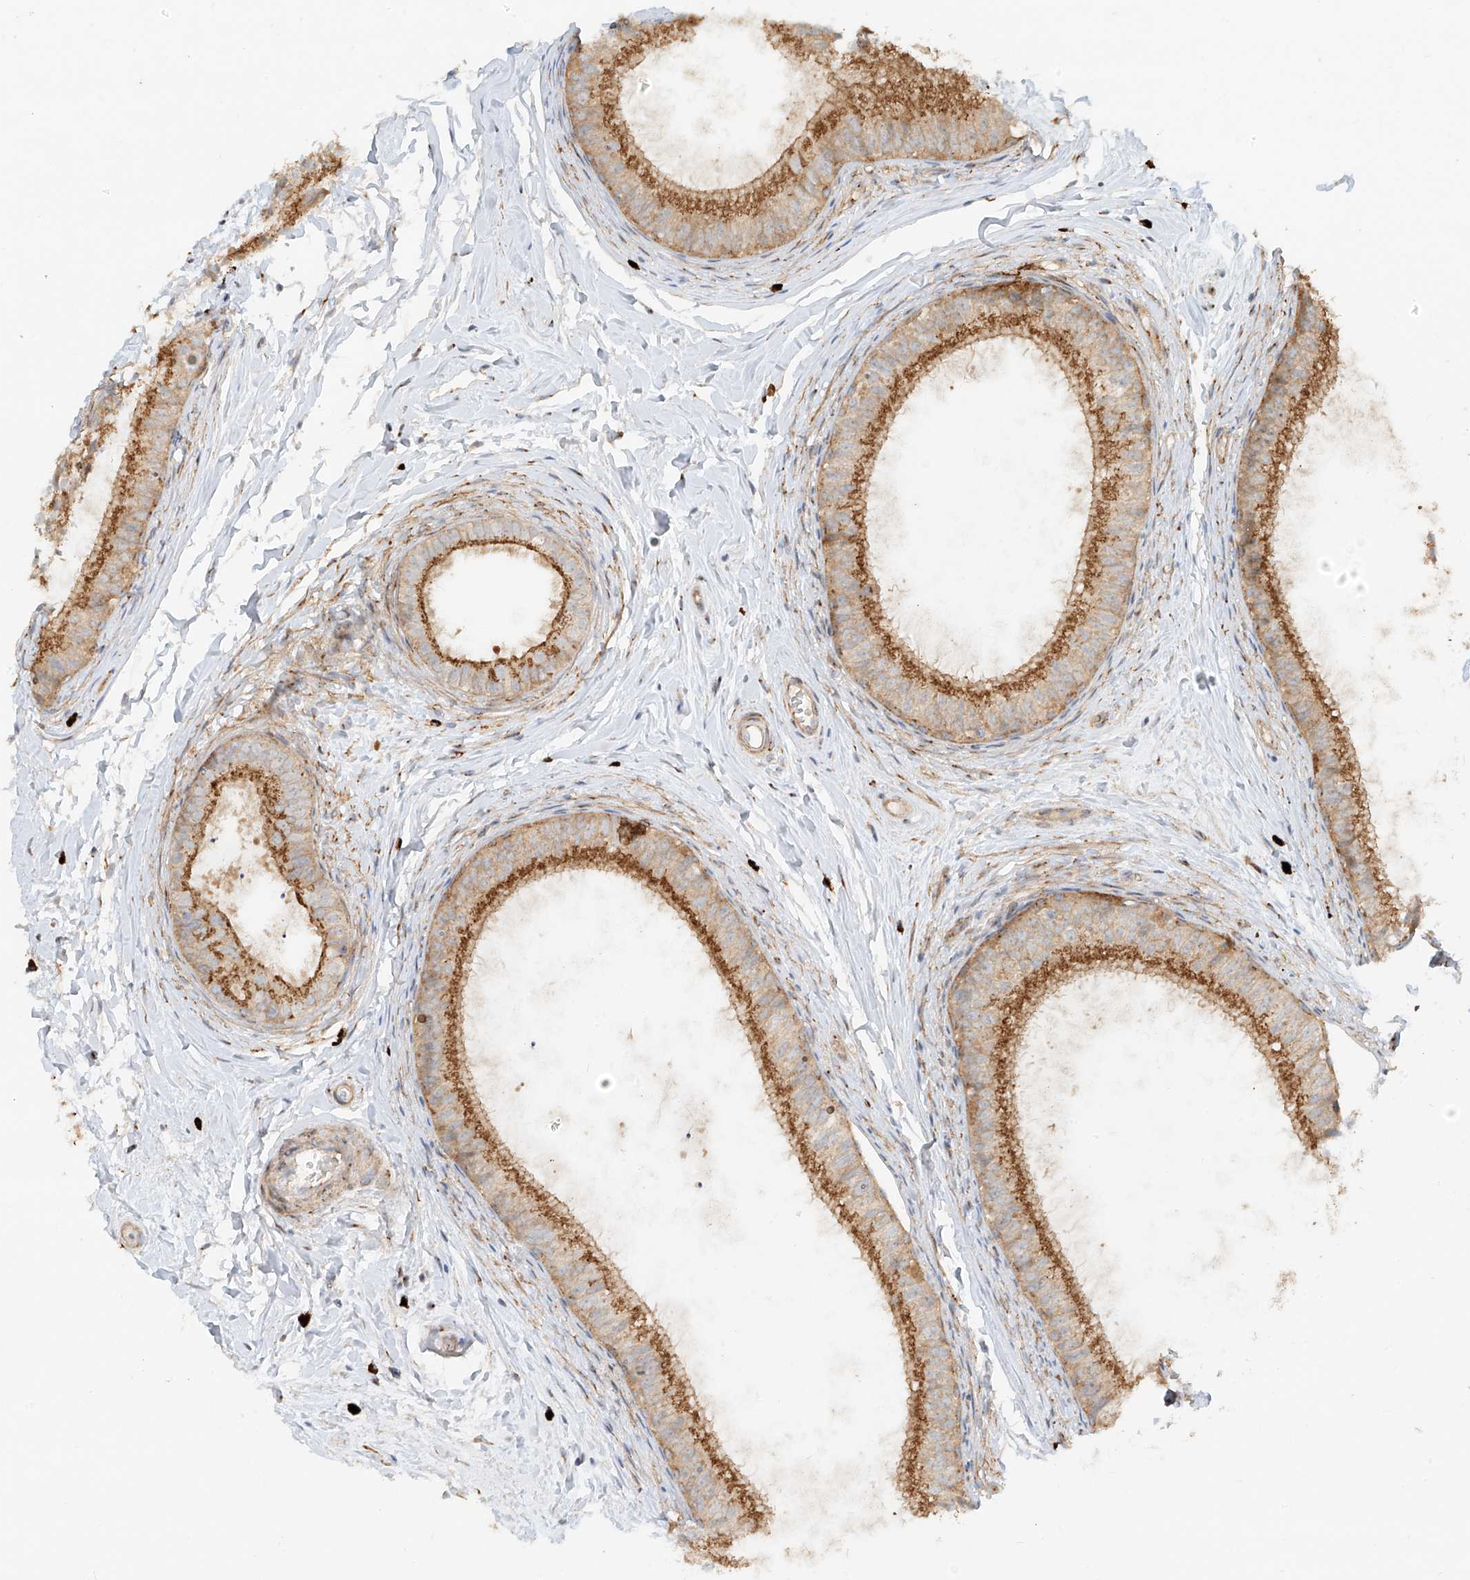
{"staining": {"intensity": "strong", "quantity": ">75%", "location": "cytoplasmic/membranous"}, "tissue": "epididymis", "cell_type": "Glandular cells", "image_type": "normal", "snomed": [{"axis": "morphology", "description": "Normal tissue, NOS"}, {"axis": "topography", "description": "Epididymis"}], "caption": "The micrograph reveals immunohistochemical staining of benign epididymis. There is strong cytoplasmic/membranous staining is present in approximately >75% of glandular cells. Nuclei are stained in blue.", "gene": "ZNF287", "patient": {"sex": "male", "age": 34}}